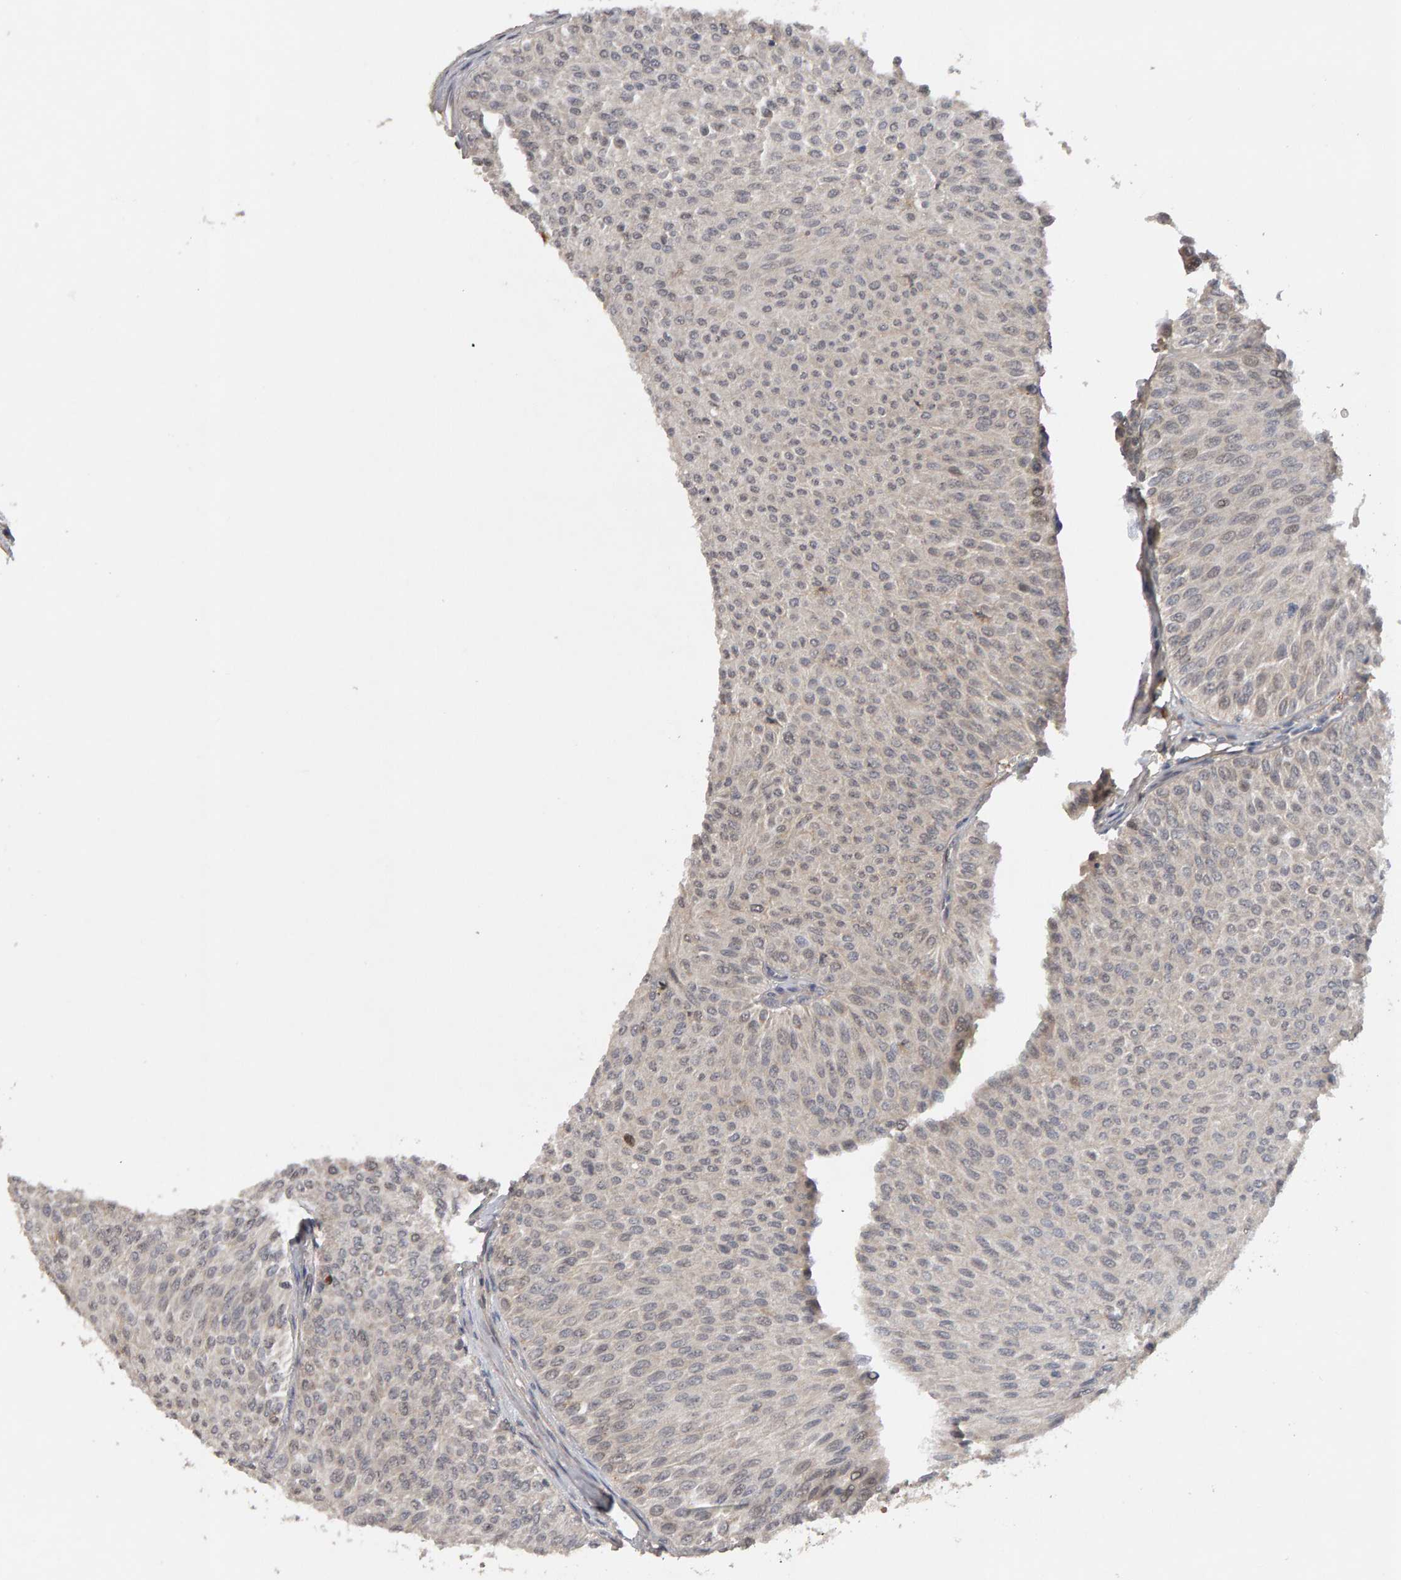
{"staining": {"intensity": "weak", "quantity": "<25%", "location": "nuclear"}, "tissue": "urothelial cancer", "cell_type": "Tumor cells", "image_type": "cancer", "snomed": [{"axis": "morphology", "description": "Urothelial carcinoma, Low grade"}, {"axis": "topography", "description": "Urinary bladder"}], "caption": "Urothelial cancer was stained to show a protein in brown. There is no significant expression in tumor cells.", "gene": "CDCA5", "patient": {"sex": "male", "age": 78}}